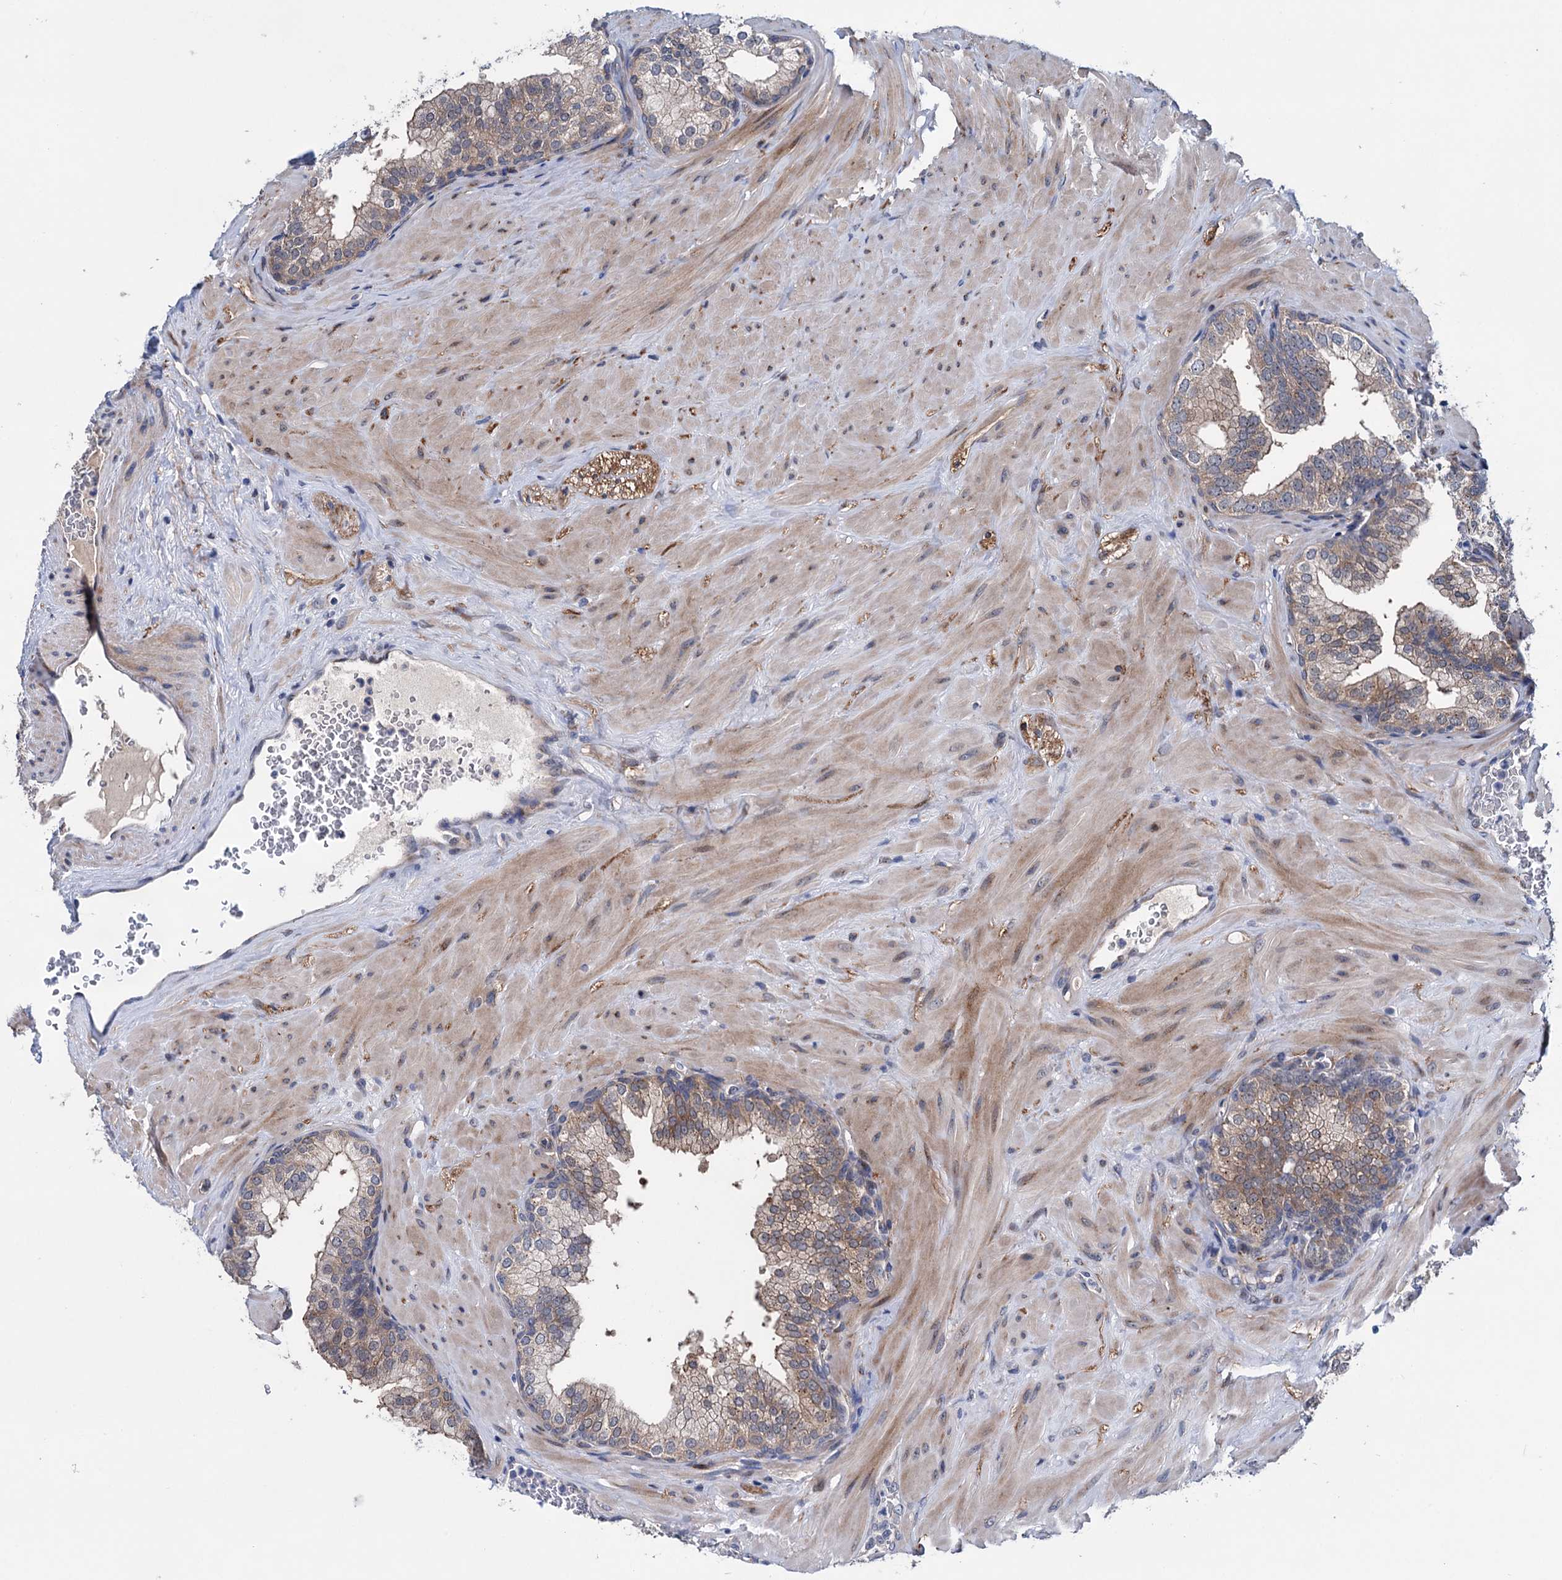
{"staining": {"intensity": "moderate", "quantity": "<25%", "location": "cytoplasmic/membranous"}, "tissue": "prostate", "cell_type": "Glandular cells", "image_type": "normal", "snomed": [{"axis": "morphology", "description": "Normal tissue, NOS"}, {"axis": "topography", "description": "Prostate"}], "caption": "Immunohistochemistry (IHC) of normal human prostate demonstrates low levels of moderate cytoplasmic/membranous staining in about <25% of glandular cells. (brown staining indicates protein expression, while blue staining denotes nuclei).", "gene": "EYA4", "patient": {"sex": "male", "age": 60}}